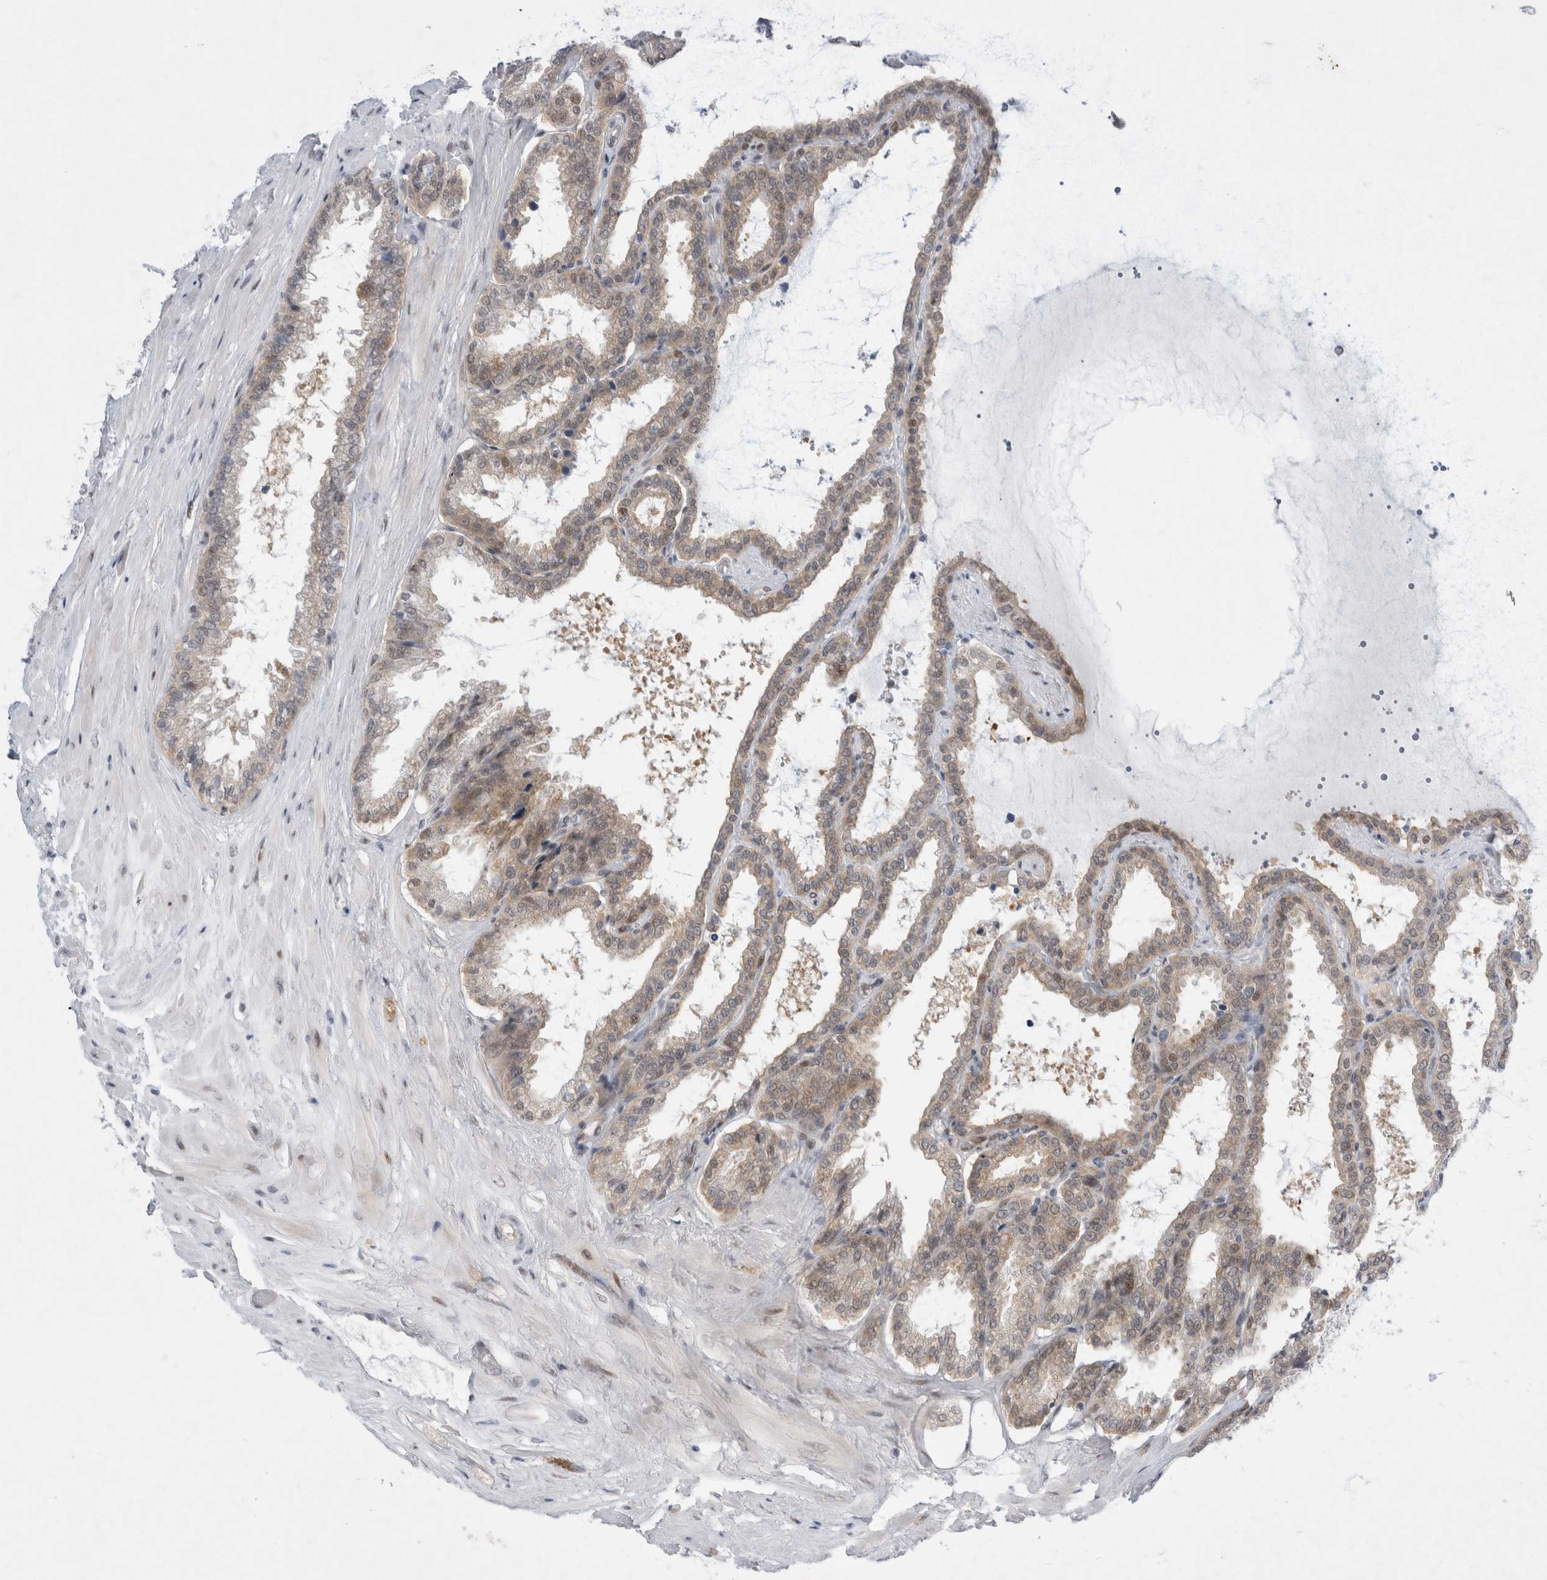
{"staining": {"intensity": "weak", "quantity": "25%-75%", "location": "cytoplasmic/membranous,nuclear"}, "tissue": "seminal vesicle", "cell_type": "Glandular cells", "image_type": "normal", "snomed": [{"axis": "morphology", "description": "Normal tissue, NOS"}, {"axis": "topography", "description": "Seminal veicle"}], "caption": "DAB immunohistochemical staining of benign human seminal vesicle exhibits weak cytoplasmic/membranous,nuclear protein expression in approximately 25%-75% of glandular cells.", "gene": "WIPF2", "patient": {"sex": "male", "age": 46}}